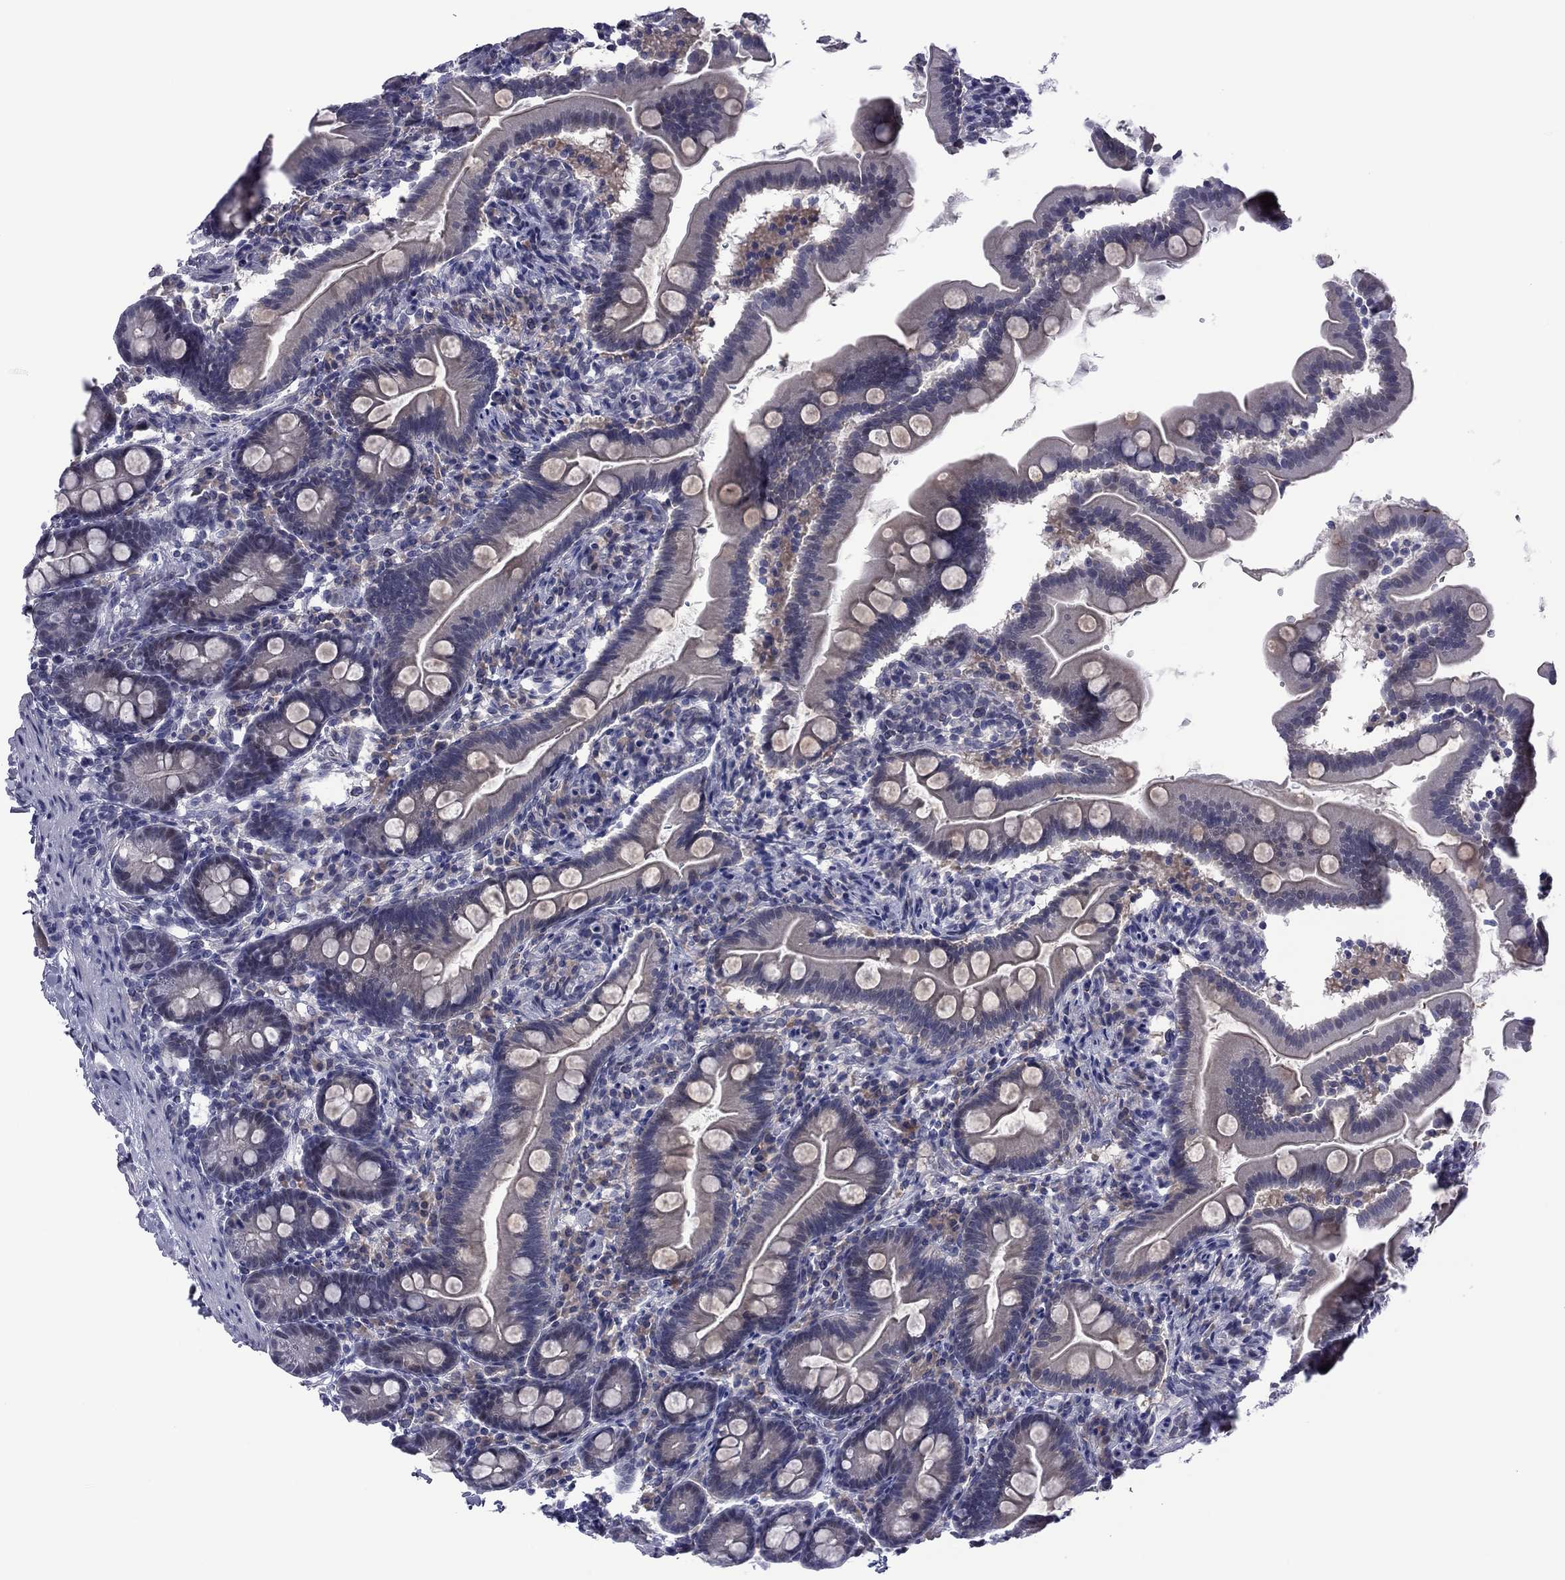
{"staining": {"intensity": "negative", "quantity": "none", "location": "none"}, "tissue": "small intestine", "cell_type": "Glandular cells", "image_type": "normal", "snomed": [{"axis": "morphology", "description": "Normal tissue, NOS"}, {"axis": "topography", "description": "Small intestine"}], "caption": "High power microscopy histopathology image of an IHC histopathology image of normal small intestine, revealing no significant expression in glandular cells. (Stains: DAB IHC with hematoxylin counter stain, Microscopy: brightfield microscopy at high magnification).", "gene": "POU5F2", "patient": {"sex": "female", "age": 44}}